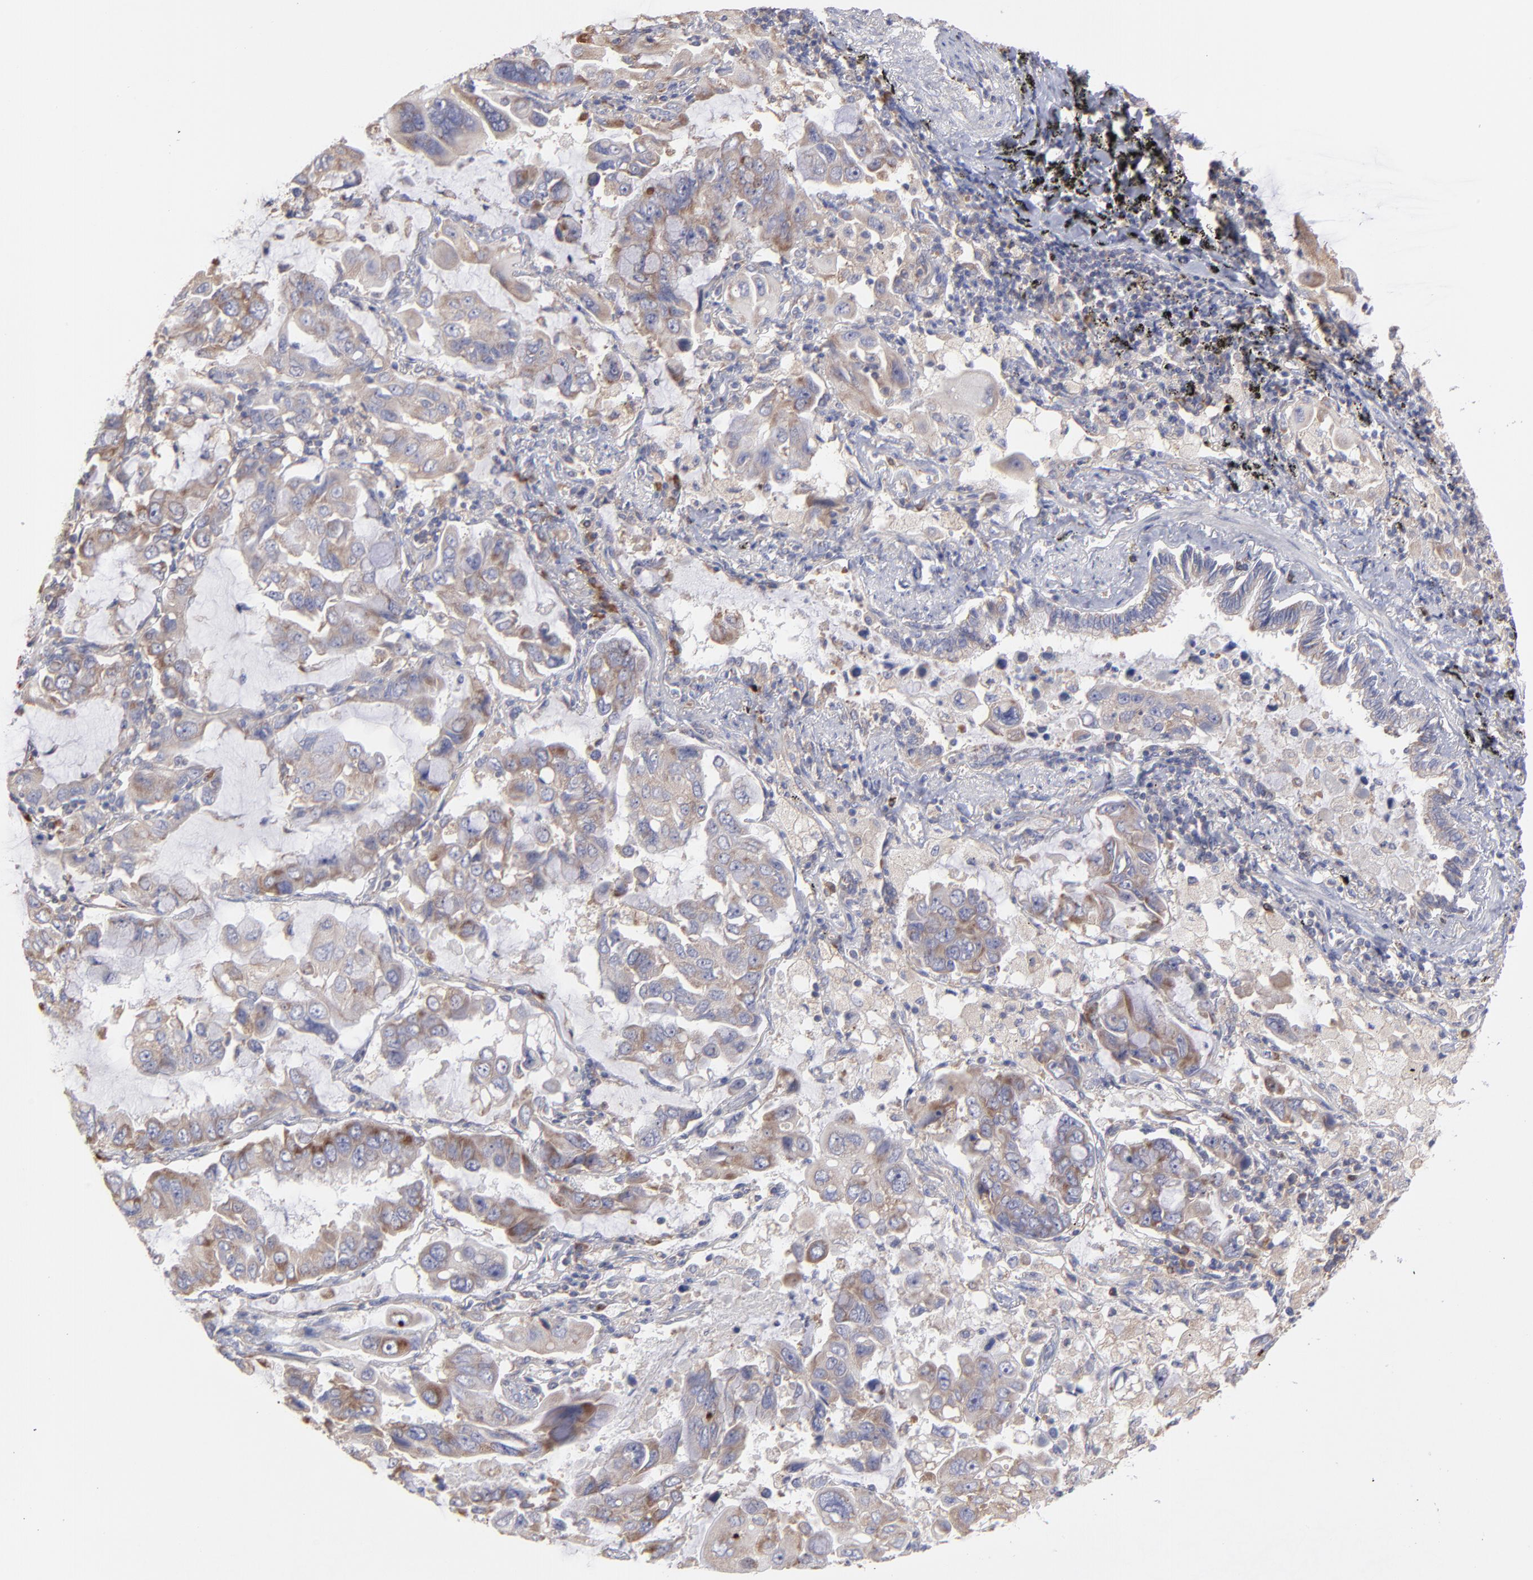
{"staining": {"intensity": "weak", "quantity": "<25%", "location": "cytoplasmic/membranous"}, "tissue": "lung cancer", "cell_type": "Tumor cells", "image_type": "cancer", "snomed": [{"axis": "morphology", "description": "Adenocarcinoma, NOS"}, {"axis": "topography", "description": "Lung"}], "caption": "This is a image of immunohistochemistry staining of lung cancer, which shows no positivity in tumor cells.", "gene": "RPLP0", "patient": {"sex": "male", "age": 64}}